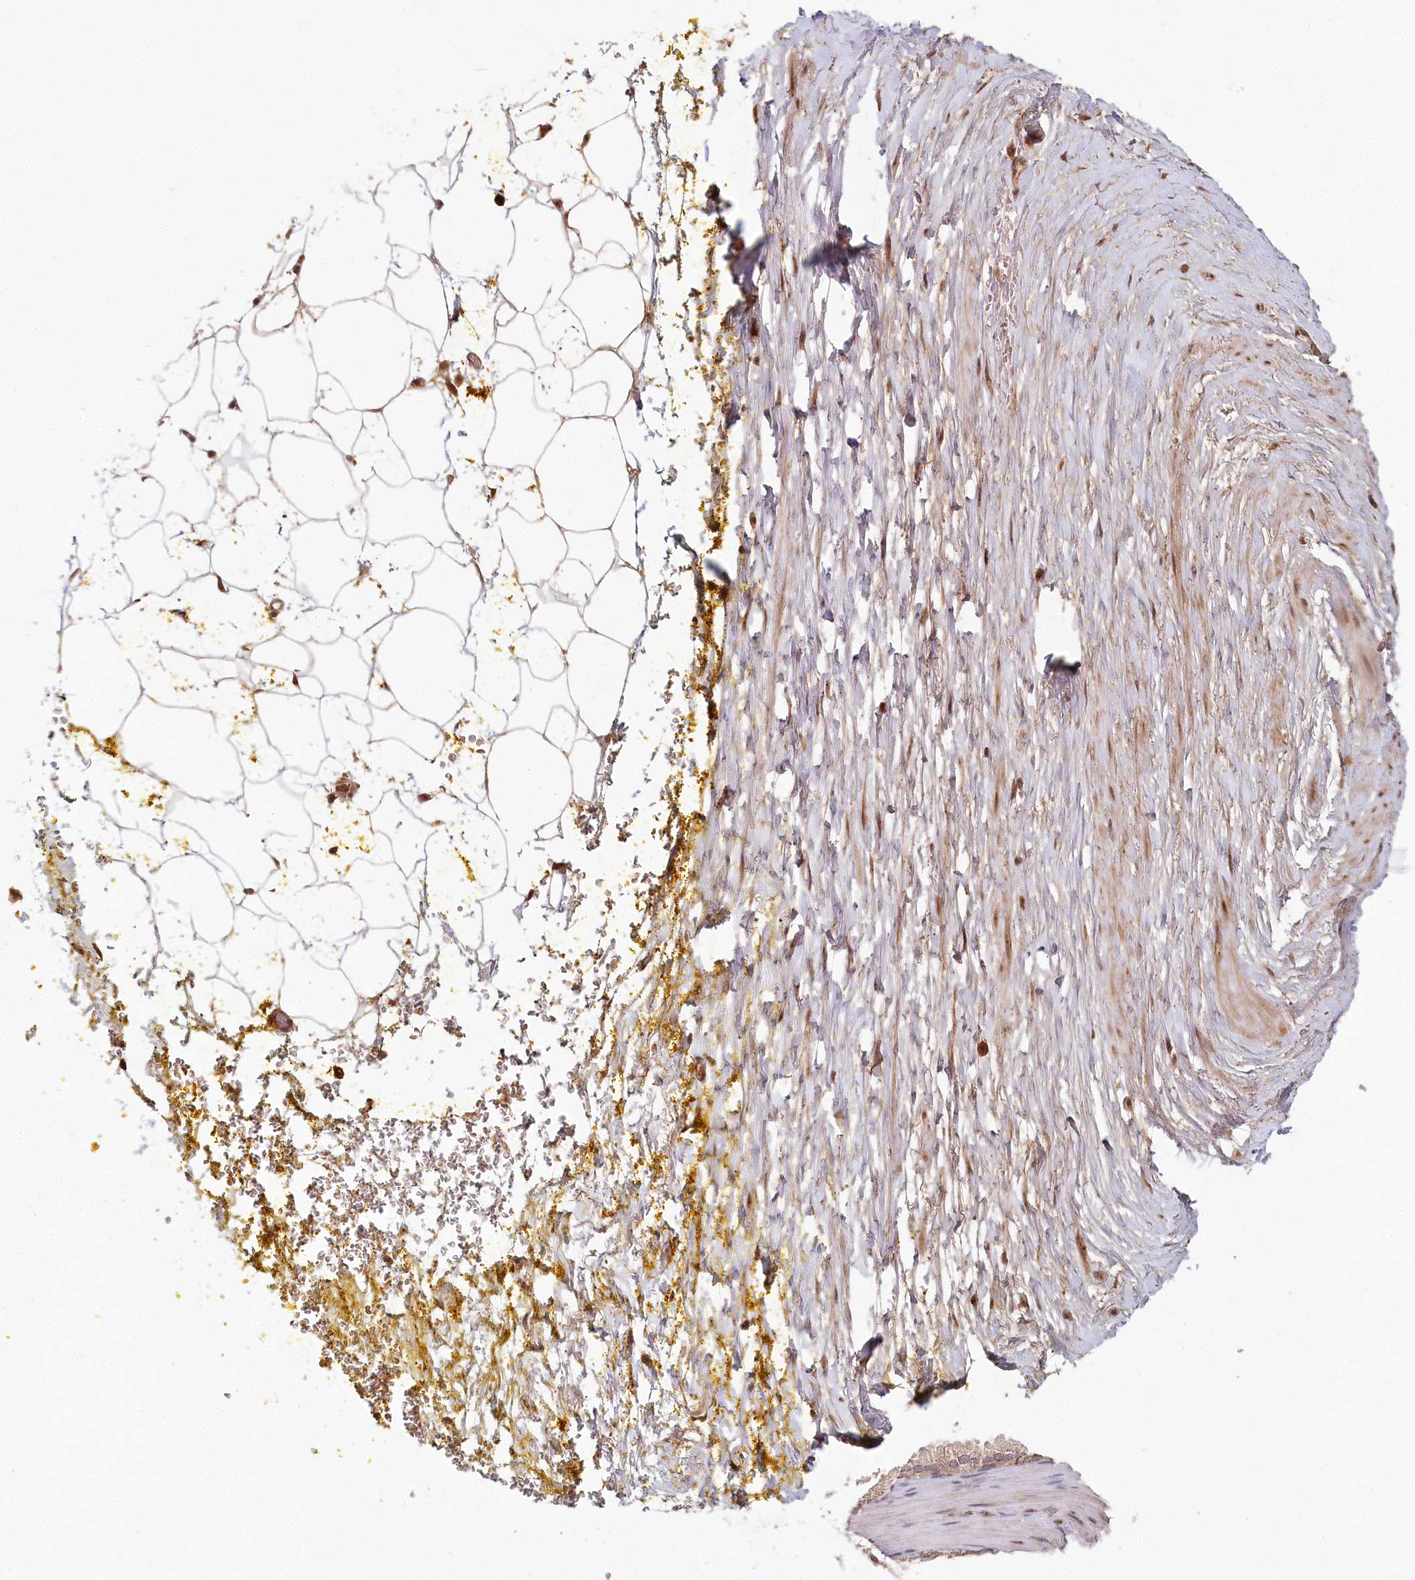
{"staining": {"intensity": "moderate", "quantity": ">75%", "location": "cytoplasmic/membranous"}, "tissue": "adipose tissue", "cell_type": "Adipocytes", "image_type": "normal", "snomed": [{"axis": "morphology", "description": "Normal tissue, NOS"}, {"axis": "morphology", "description": "Adenocarcinoma, Low grade"}, {"axis": "topography", "description": "Prostate"}, {"axis": "topography", "description": "Peripheral nerve tissue"}], "caption": "A high-resolution photomicrograph shows IHC staining of benign adipose tissue, which reveals moderate cytoplasmic/membranous positivity in about >75% of adipocytes. (DAB (3,3'-diaminobenzidine) = brown stain, brightfield microscopy at high magnification).", "gene": "WAPL", "patient": {"sex": "male", "age": 63}}